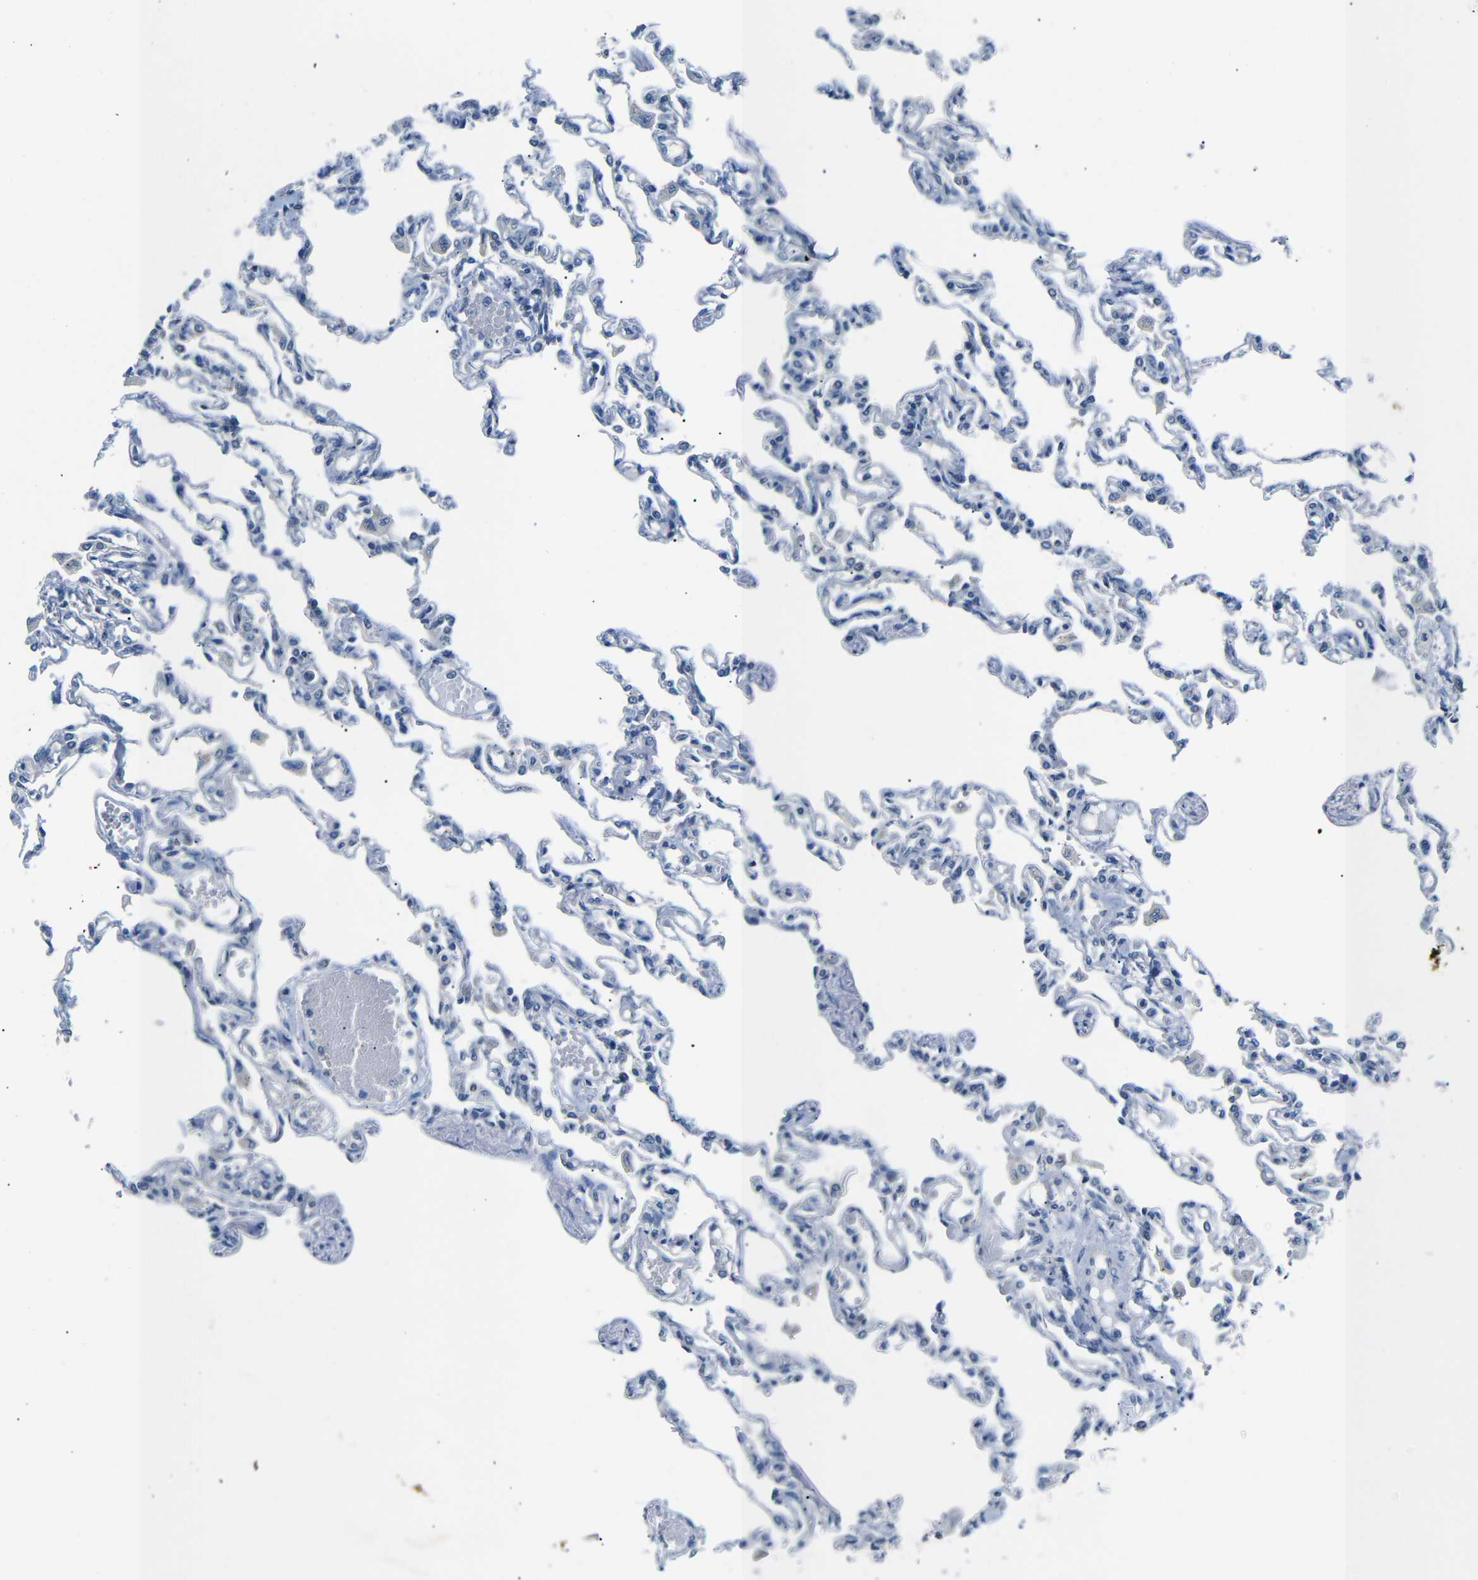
{"staining": {"intensity": "negative", "quantity": "none", "location": "none"}, "tissue": "lung", "cell_type": "Alveolar cells", "image_type": "normal", "snomed": [{"axis": "morphology", "description": "Normal tissue, NOS"}, {"axis": "topography", "description": "Lung"}], "caption": "IHC of benign human lung demonstrates no positivity in alveolar cells.", "gene": "DCP1A", "patient": {"sex": "male", "age": 21}}